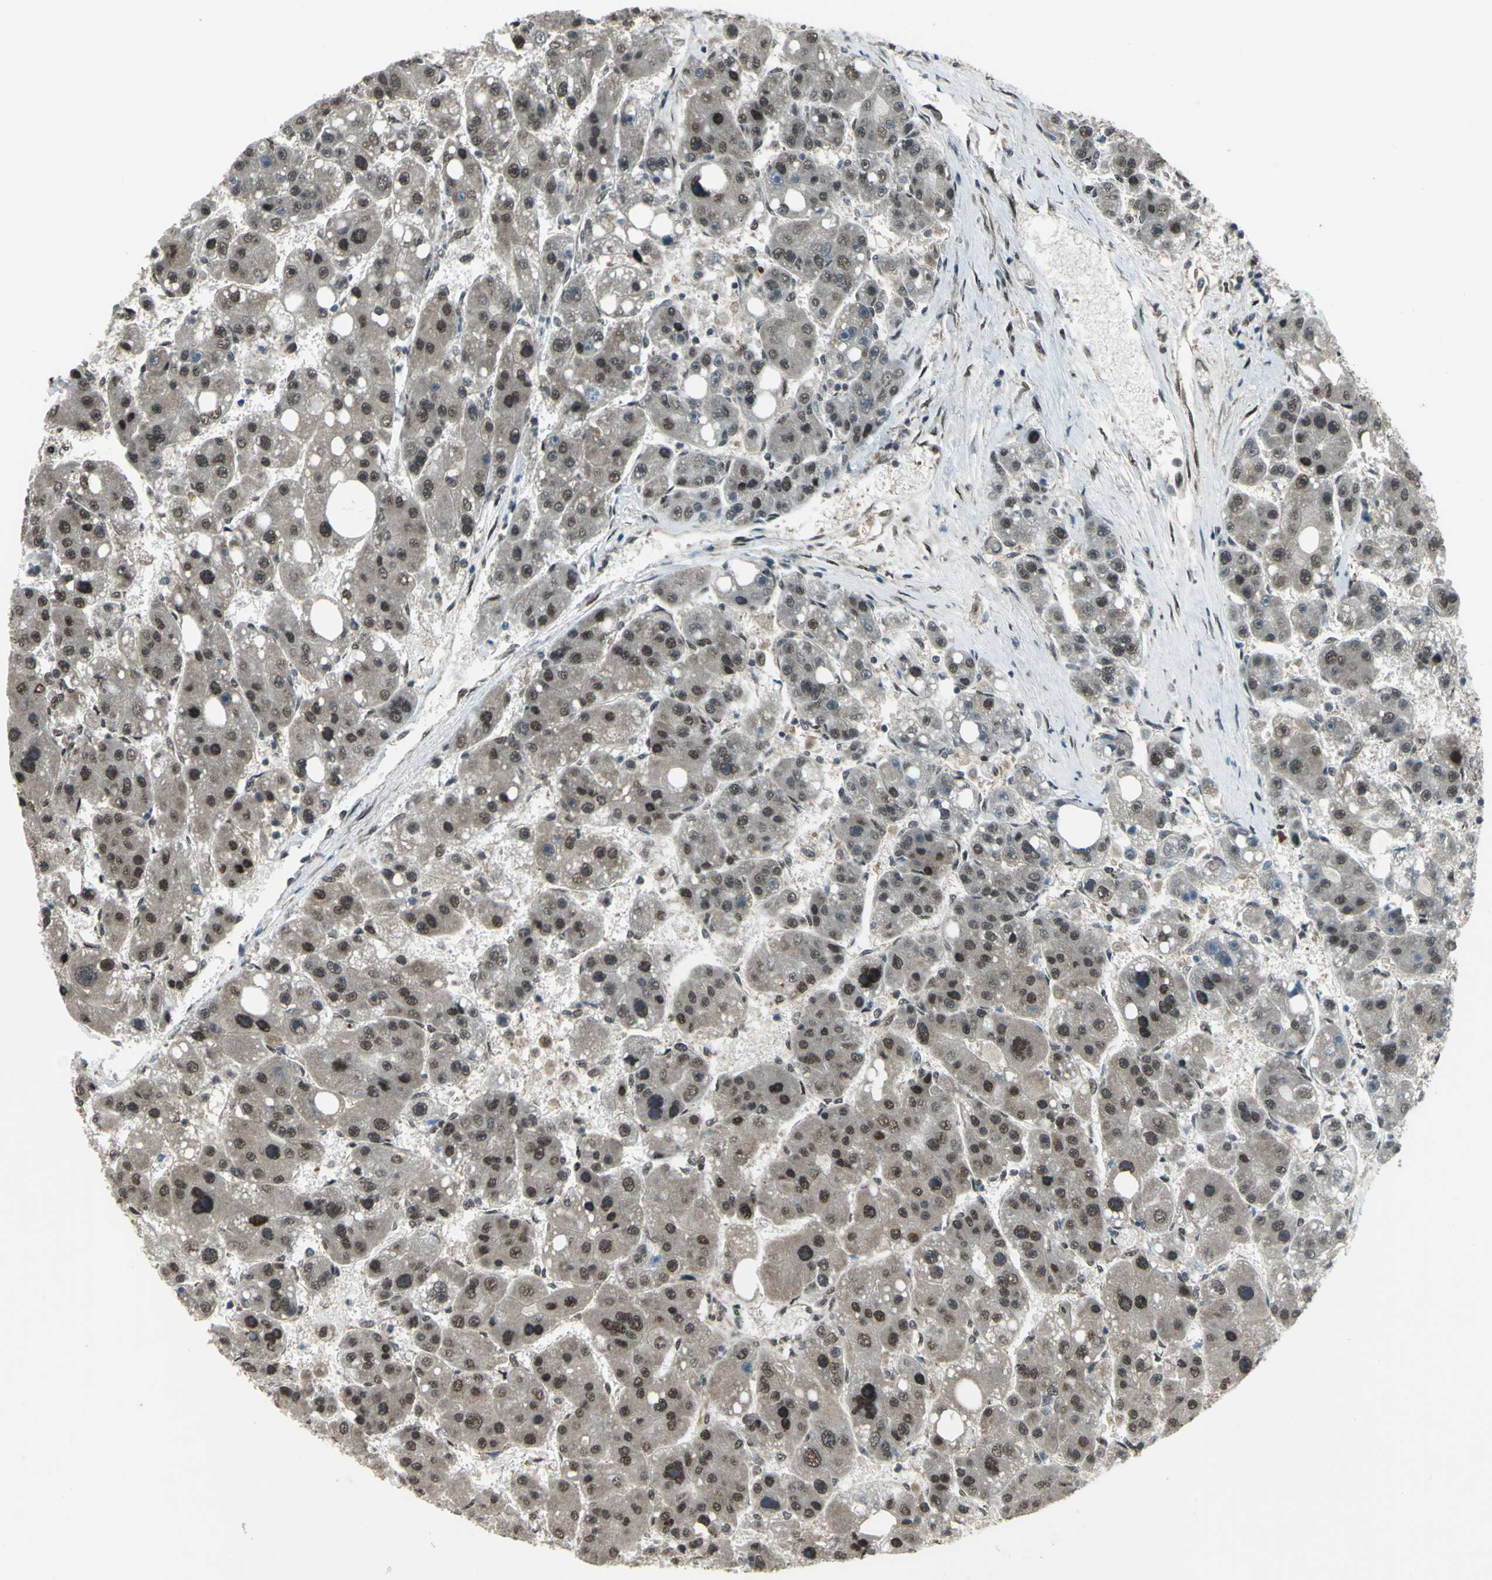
{"staining": {"intensity": "weak", "quantity": ">75%", "location": "nuclear"}, "tissue": "liver cancer", "cell_type": "Tumor cells", "image_type": "cancer", "snomed": [{"axis": "morphology", "description": "Carcinoma, Hepatocellular, NOS"}, {"axis": "topography", "description": "Liver"}], "caption": "This micrograph demonstrates liver hepatocellular carcinoma stained with immunohistochemistry (IHC) to label a protein in brown. The nuclear of tumor cells show weak positivity for the protein. Nuclei are counter-stained blue.", "gene": "COPS5", "patient": {"sex": "female", "age": 61}}